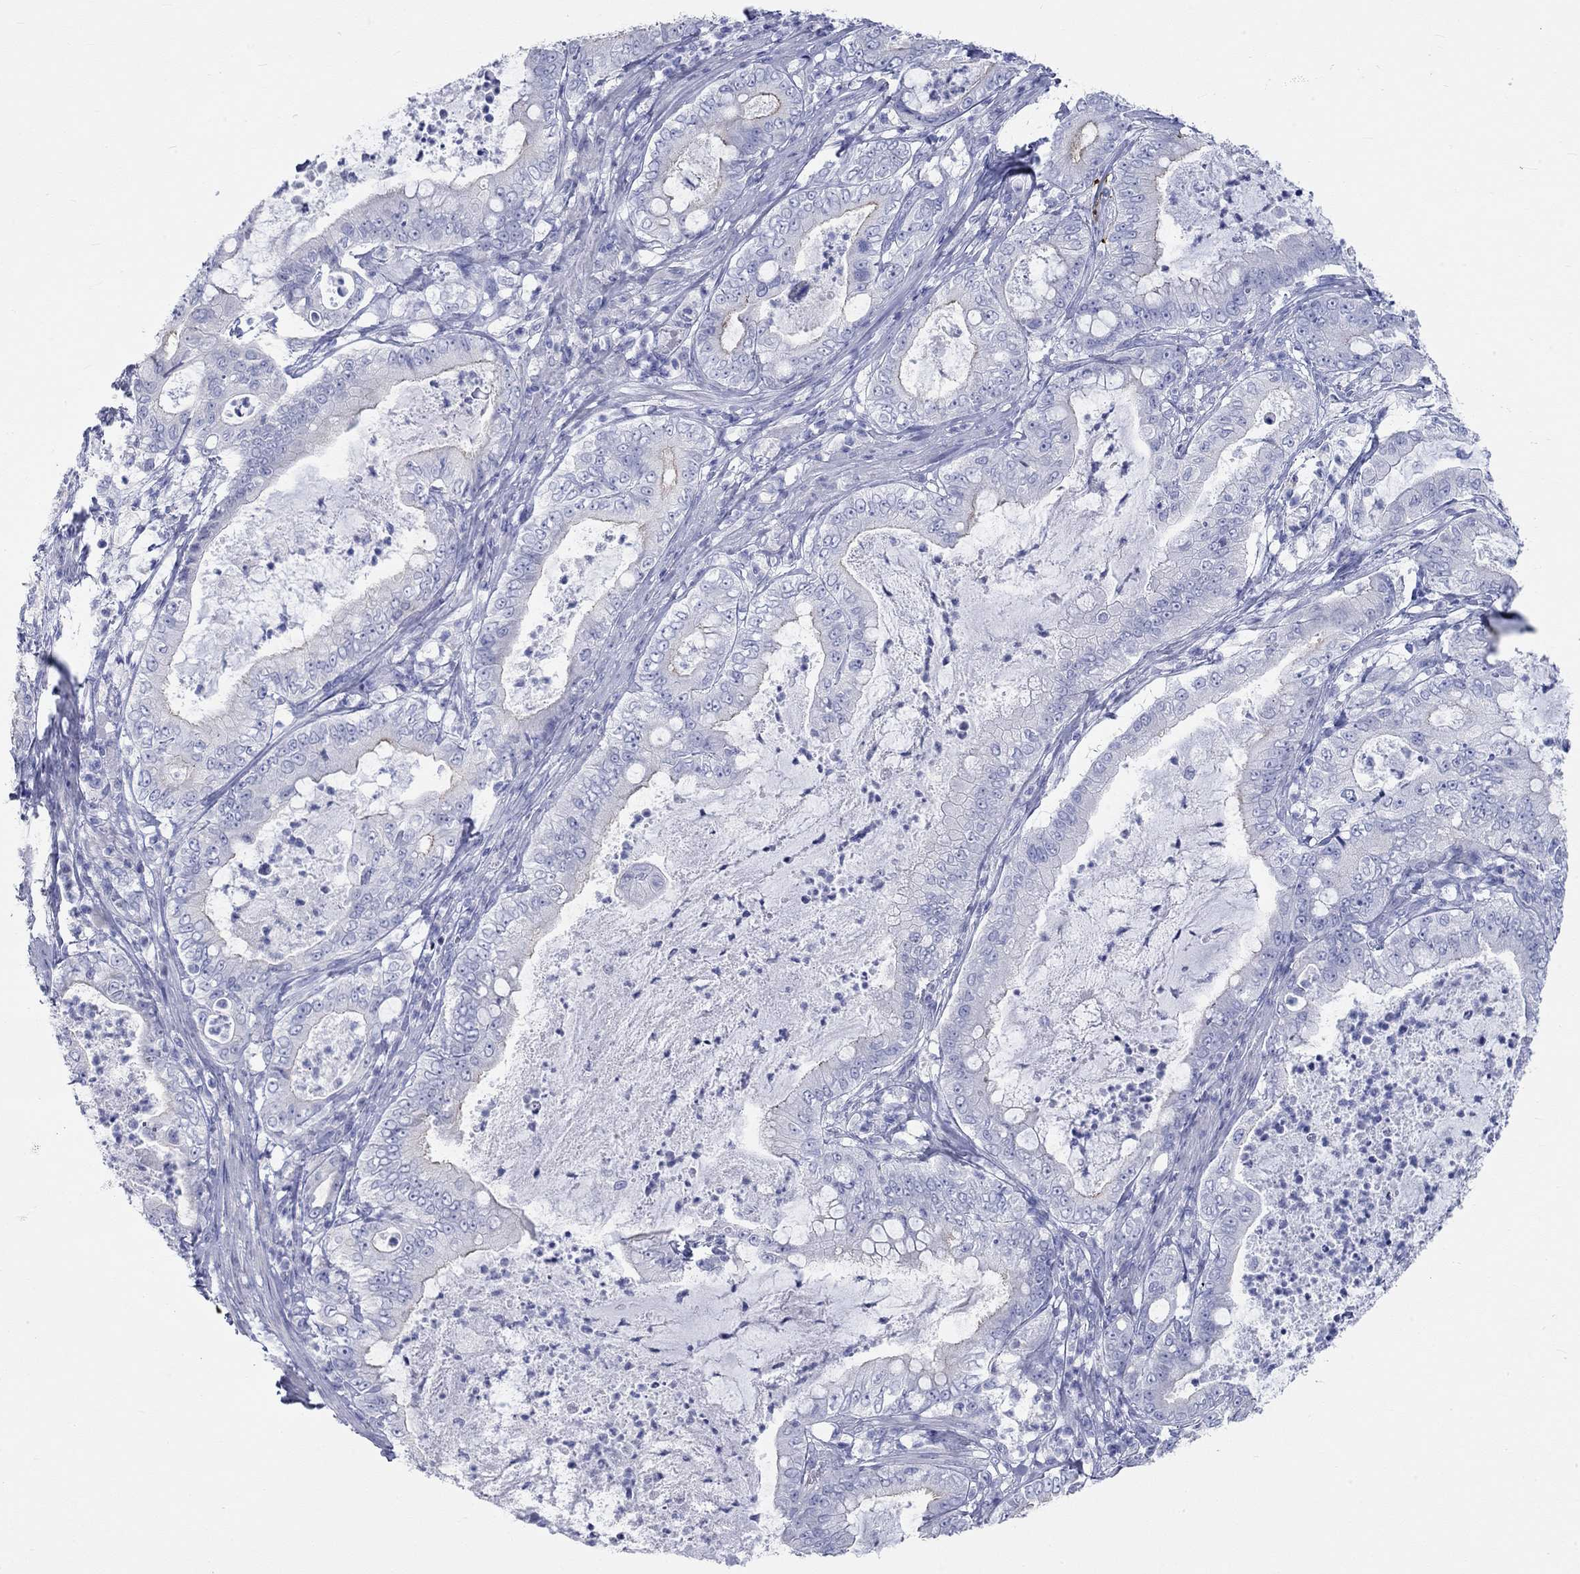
{"staining": {"intensity": "negative", "quantity": "none", "location": "none"}, "tissue": "pancreatic cancer", "cell_type": "Tumor cells", "image_type": "cancer", "snomed": [{"axis": "morphology", "description": "Adenocarcinoma, NOS"}, {"axis": "topography", "description": "Pancreas"}], "caption": "Tumor cells are negative for brown protein staining in adenocarcinoma (pancreatic). The staining was performed using DAB to visualize the protein expression in brown, while the nuclei were stained in blue with hematoxylin (Magnification: 20x).", "gene": "SPATA9", "patient": {"sex": "male", "age": 71}}